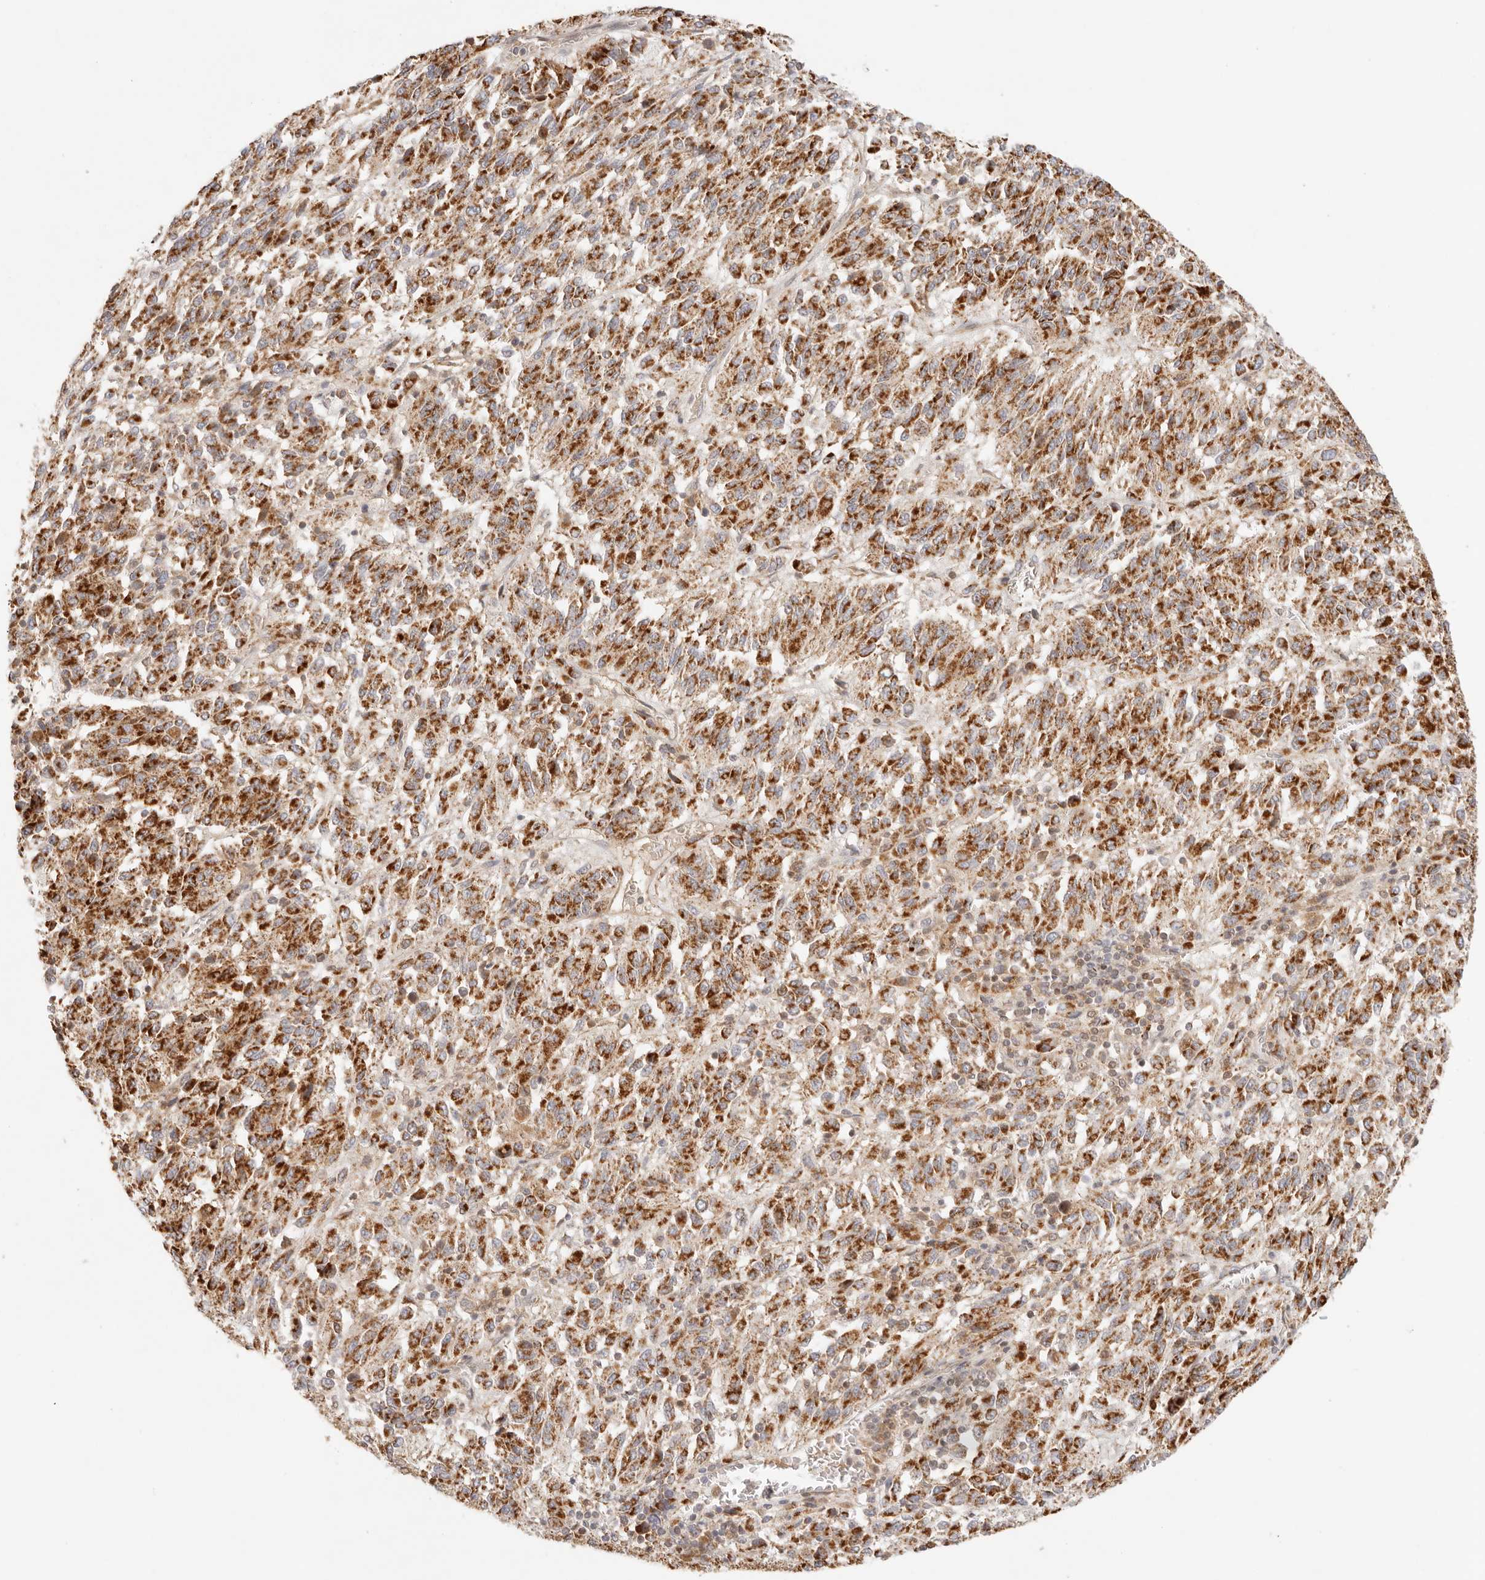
{"staining": {"intensity": "strong", "quantity": ">75%", "location": "cytoplasmic/membranous"}, "tissue": "melanoma", "cell_type": "Tumor cells", "image_type": "cancer", "snomed": [{"axis": "morphology", "description": "Malignant melanoma, Metastatic site"}, {"axis": "topography", "description": "Lung"}], "caption": "Brown immunohistochemical staining in melanoma displays strong cytoplasmic/membranous expression in approximately >75% of tumor cells.", "gene": "COA6", "patient": {"sex": "male", "age": 64}}